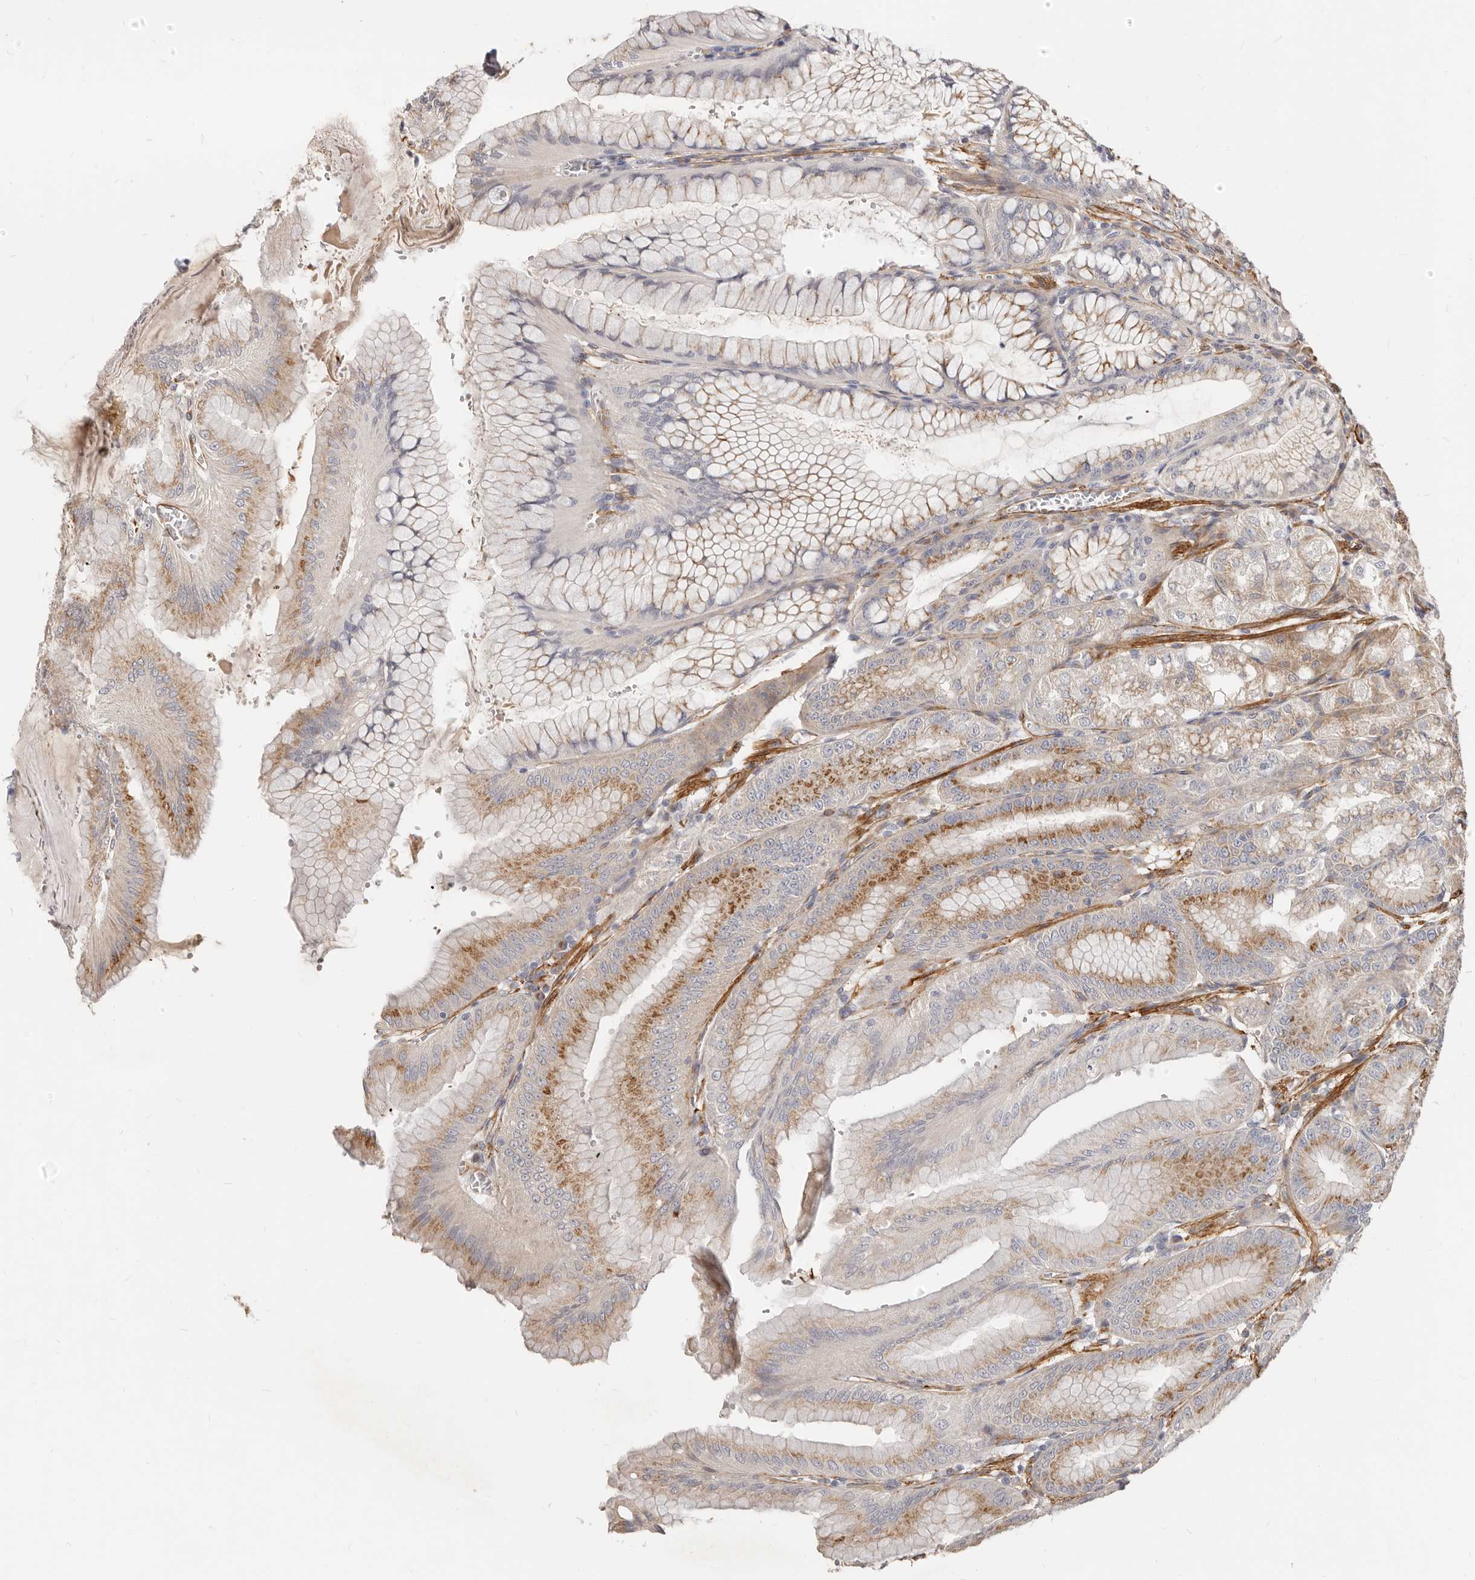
{"staining": {"intensity": "moderate", "quantity": ">75%", "location": "cytoplasmic/membranous"}, "tissue": "stomach", "cell_type": "Glandular cells", "image_type": "normal", "snomed": [{"axis": "morphology", "description": "Normal tissue, NOS"}, {"axis": "topography", "description": "Stomach, lower"}], "caption": "Moderate cytoplasmic/membranous staining is identified in approximately >75% of glandular cells in benign stomach.", "gene": "RABAC1", "patient": {"sex": "male", "age": 71}}